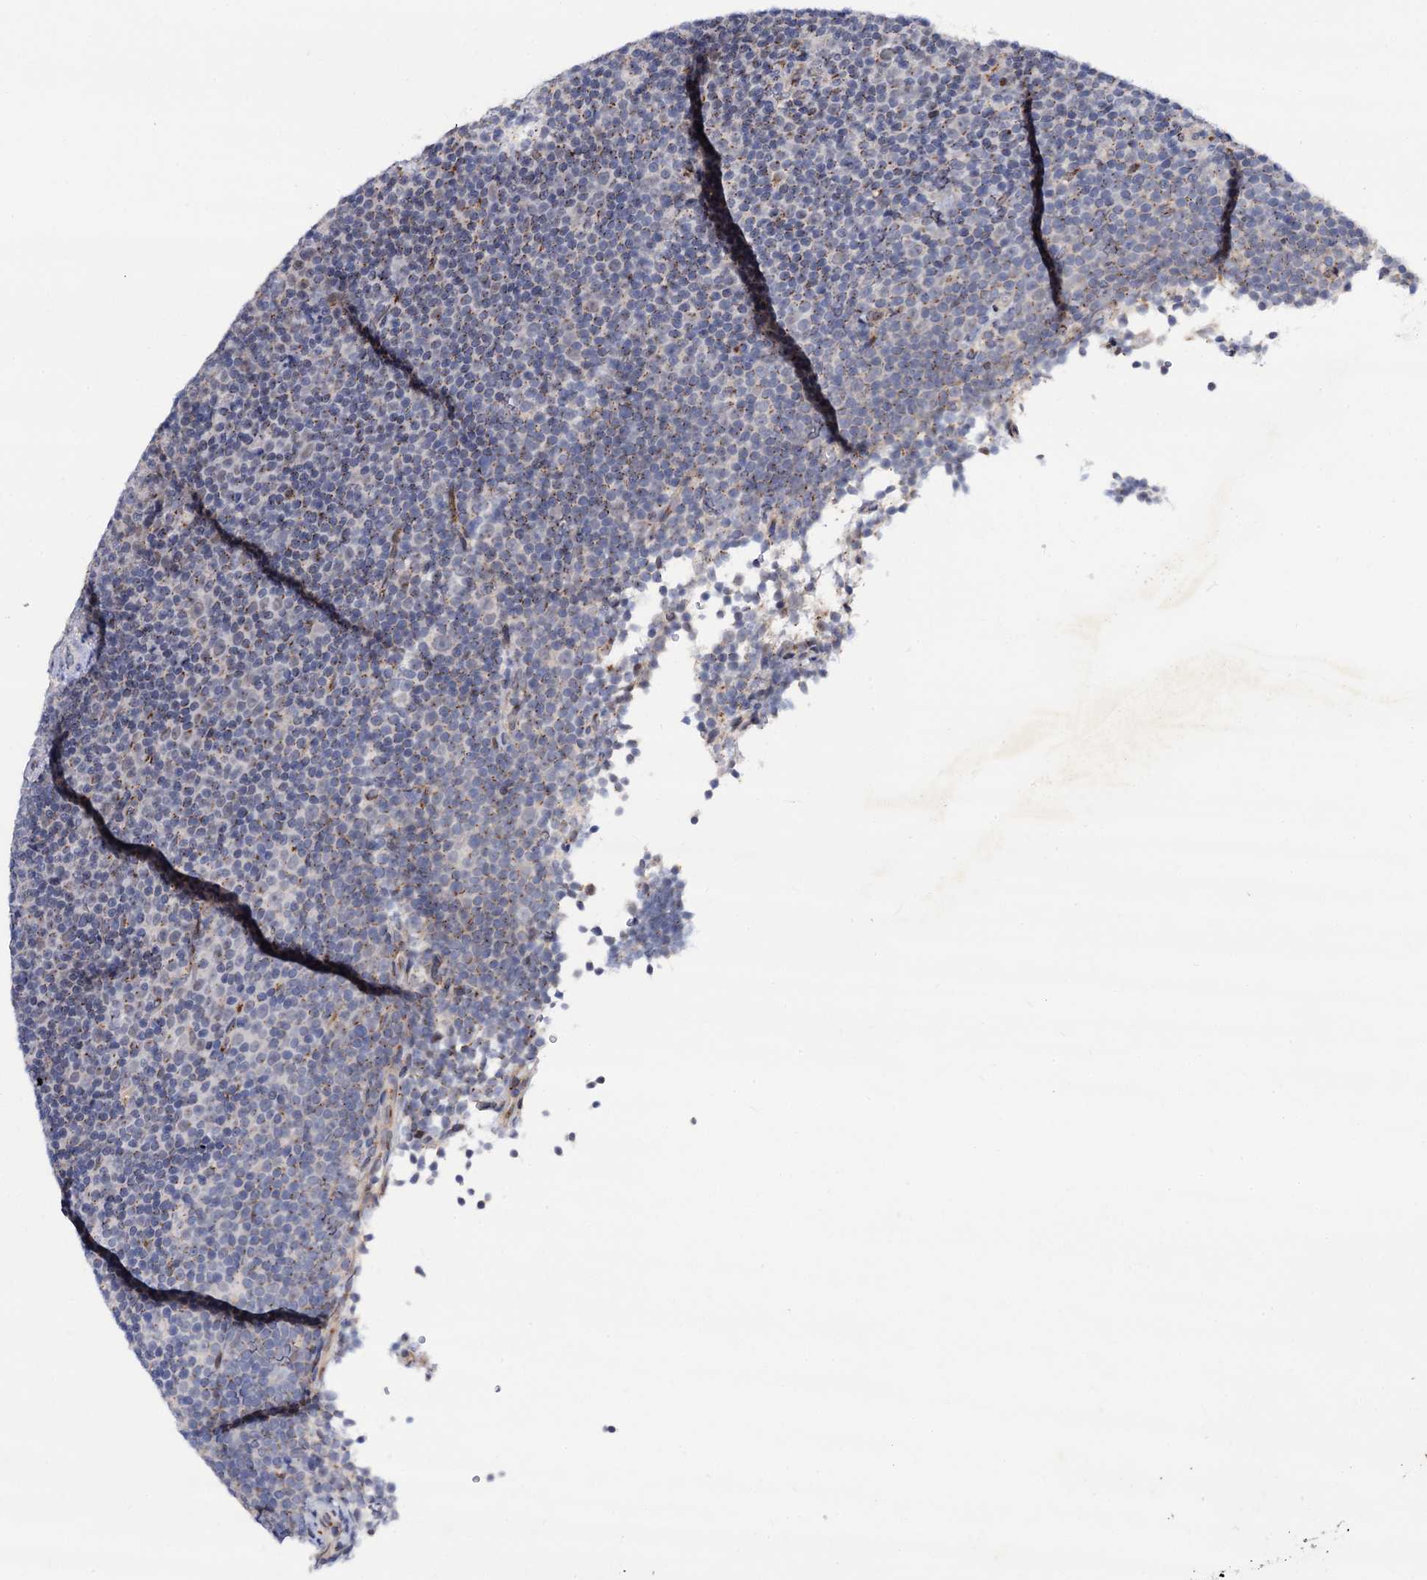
{"staining": {"intensity": "moderate", "quantity": "<25%", "location": "cytoplasmic/membranous"}, "tissue": "lymphoma", "cell_type": "Tumor cells", "image_type": "cancer", "snomed": [{"axis": "morphology", "description": "Malignant lymphoma, non-Hodgkin's type, Low grade"}, {"axis": "topography", "description": "Lymph node"}], "caption": "Lymphoma tissue demonstrates moderate cytoplasmic/membranous positivity in approximately <25% of tumor cells", "gene": "THAP2", "patient": {"sex": "female", "age": 67}}